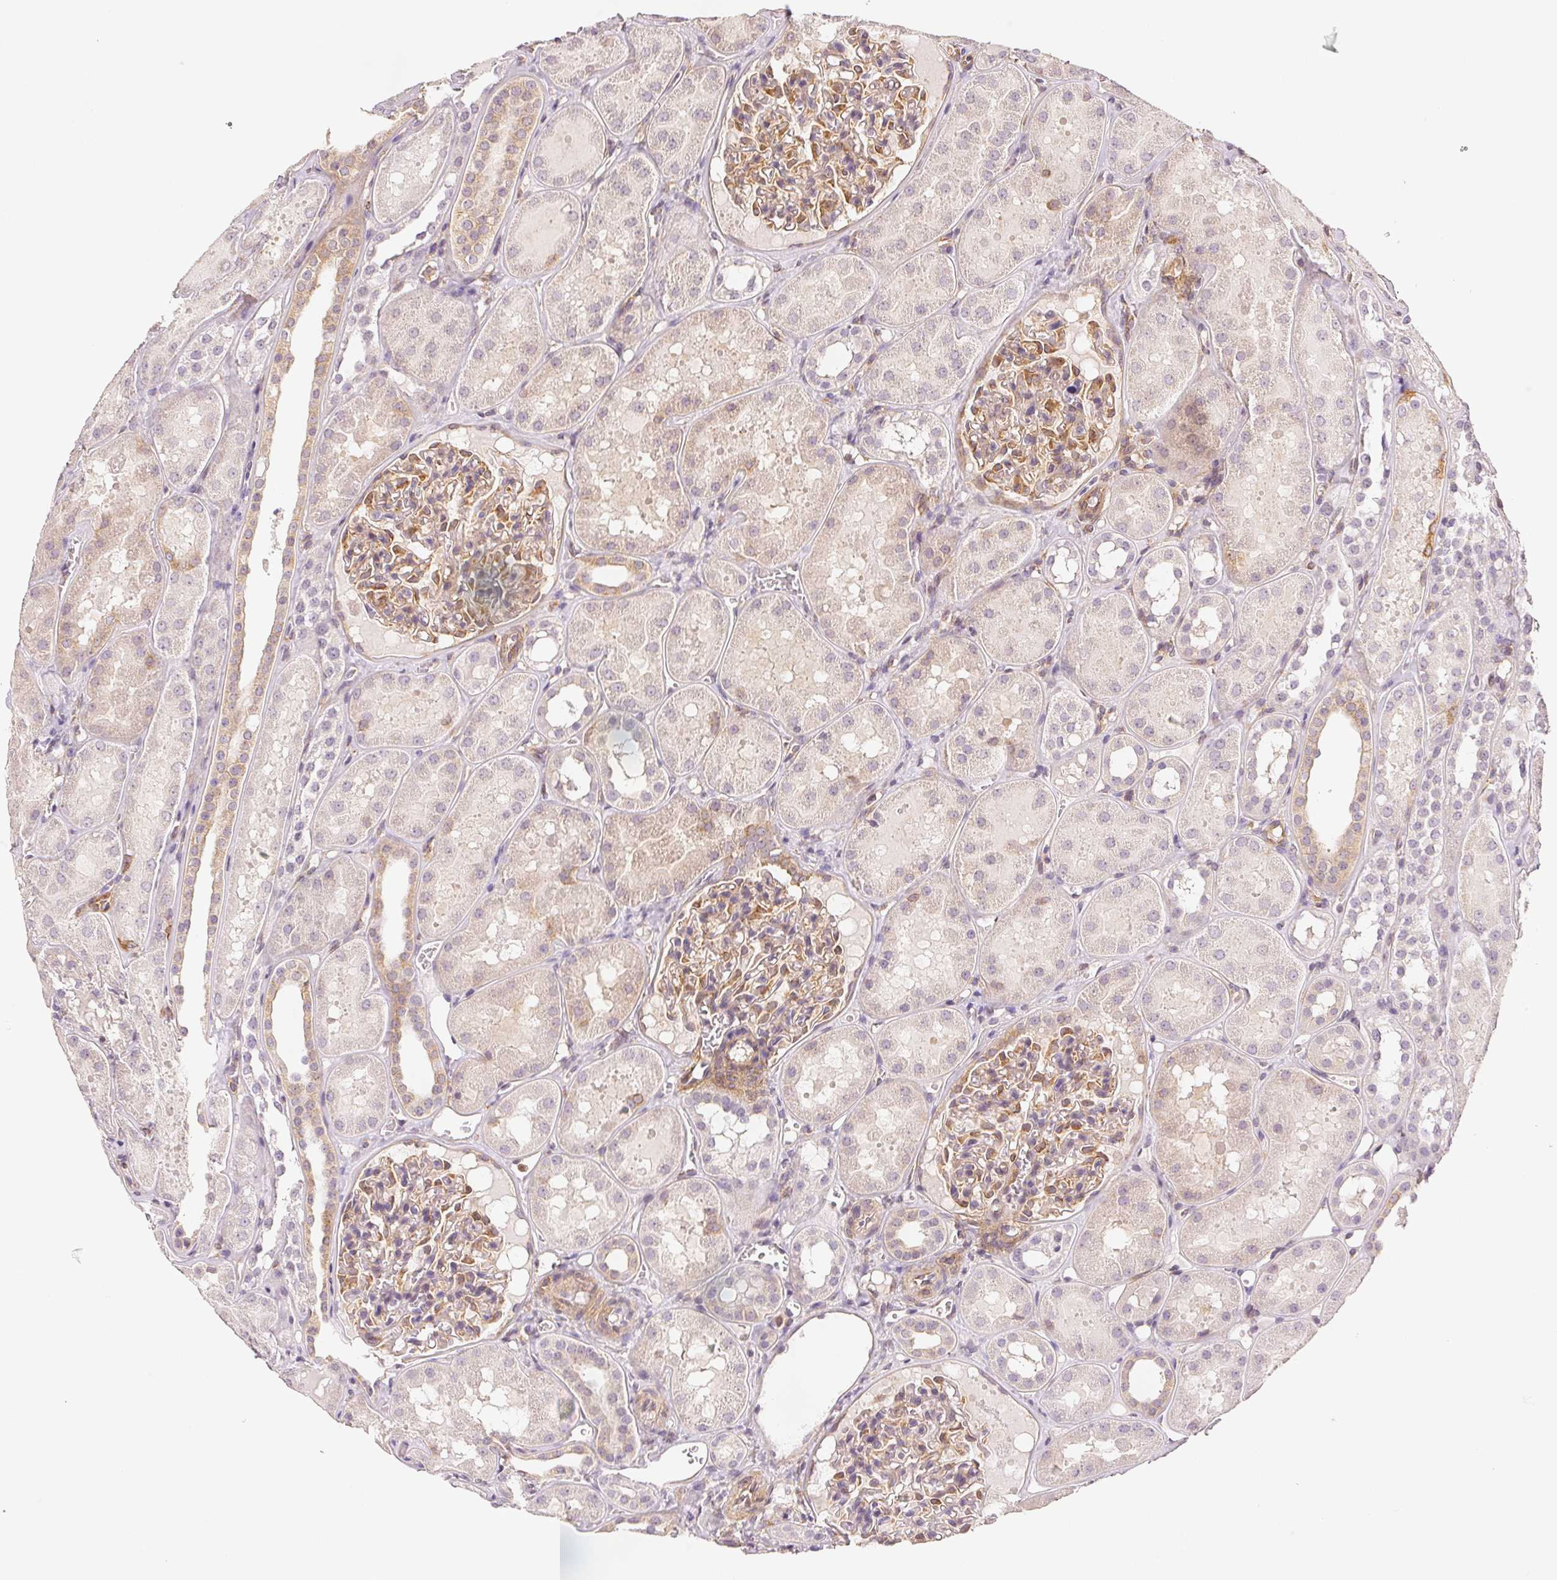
{"staining": {"intensity": "moderate", "quantity": "<25%", "location": "cytoplasmic/membranous"}, "tissue": "kidney", "cell_type": "Cells in glomeruli", "image_type": "normal", "snomed": [{"axis": "morphology", "description": "Normal tissue, NOS"}, {"axis": "topography", "description": "Kidney"}, {"axis": "topography", "description": "Urinary bladder"}], "caption": "A photomicrograph of human kidney stained for a protein displays moderate cytoplasmic/membranous brown staining in cells in glomeruli. (Stains: DAB in brown, nuclei in blue, Microscopy: brightfield microscopy at high magnification).", "gene": "DIAPH2", "patient": {"sex": "male", "age": 16}}